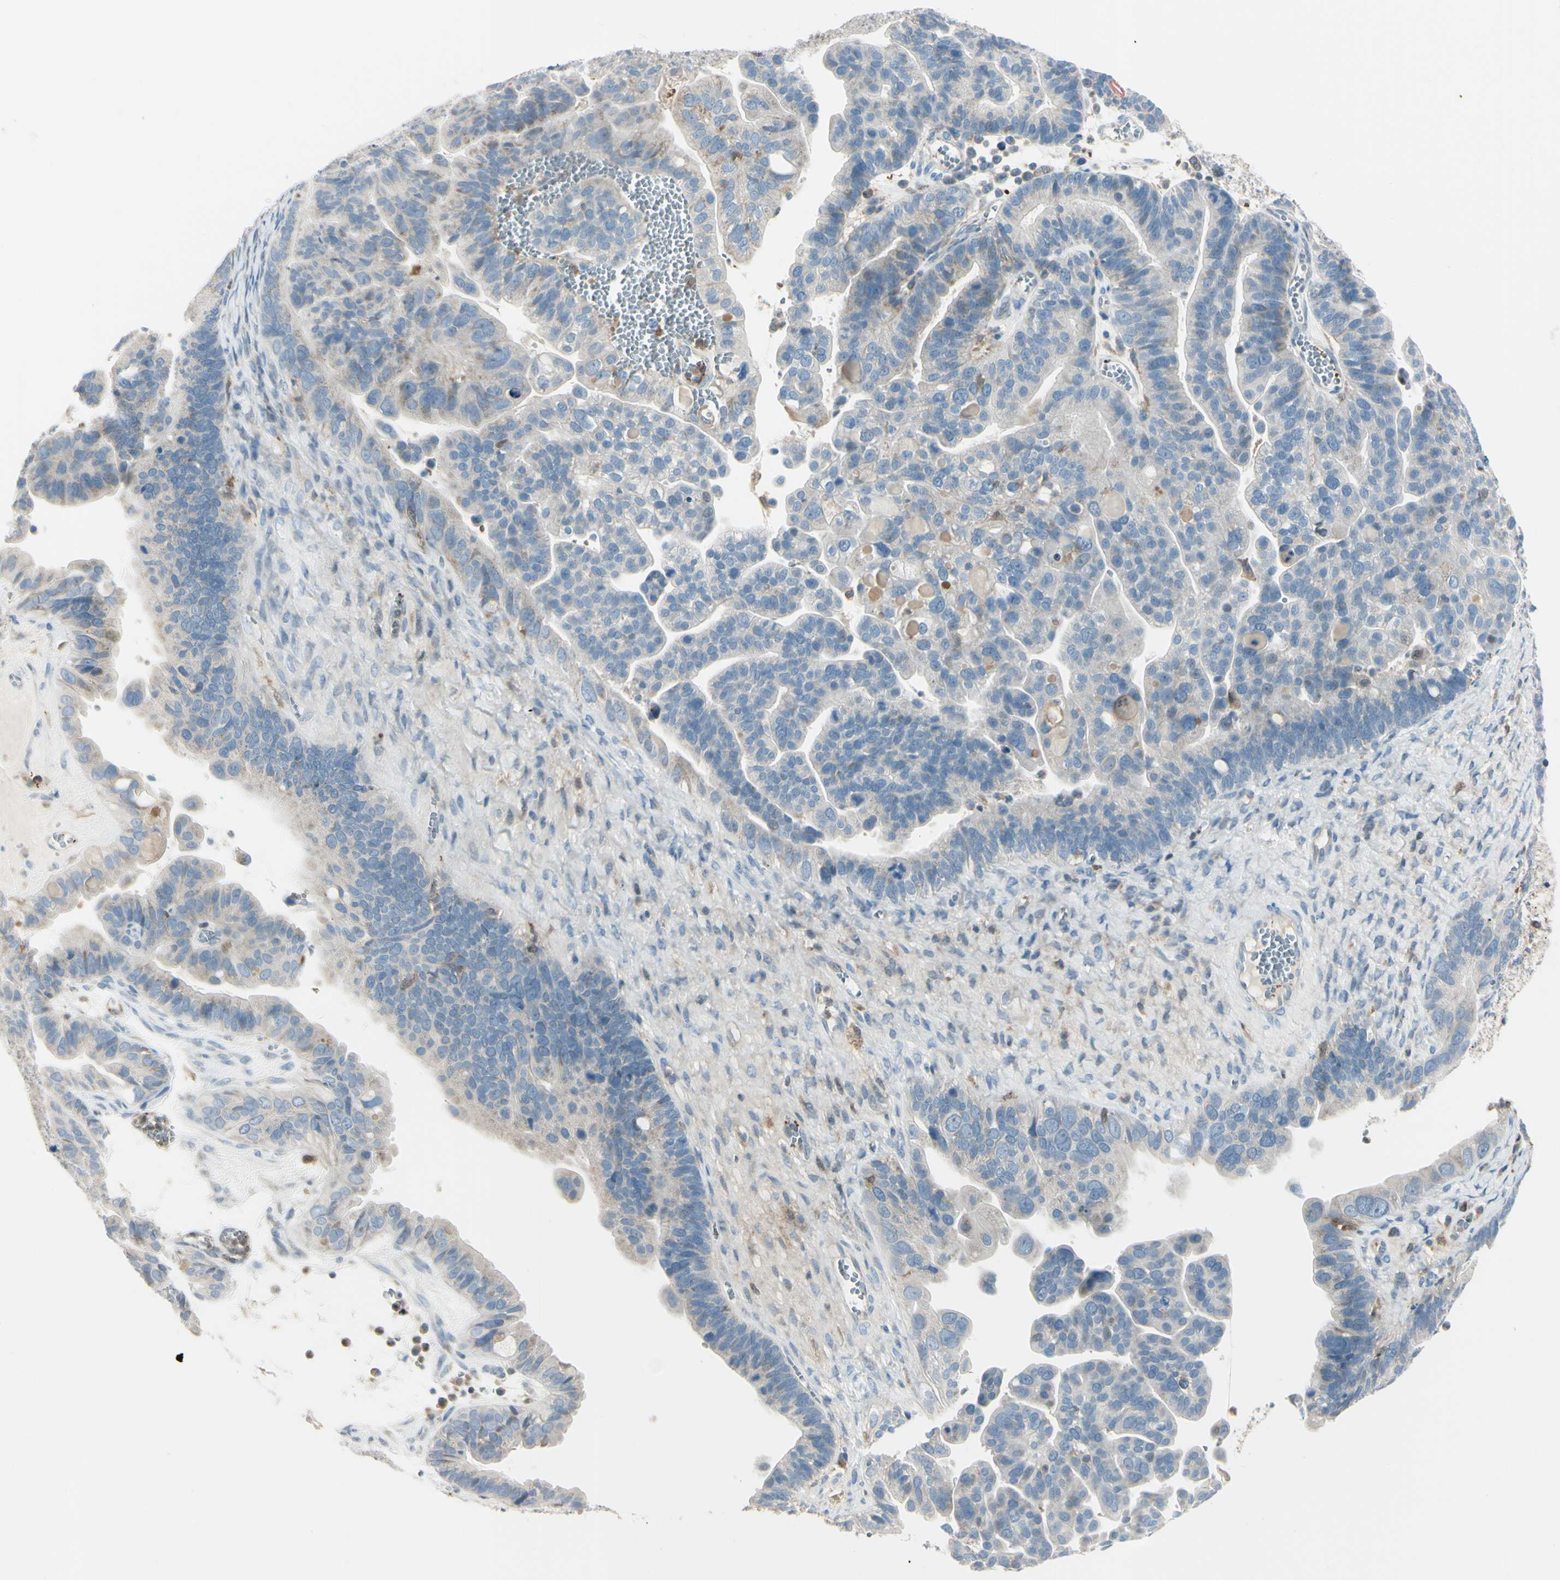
{"staining": {"intensity": "weak", "quantity": ">75%", "location": "cytoplasmic/membranous"}, "tissue": "ovarian cancer", "cell_type": "Tumor cells", "image_type": "cancer", "snomed": [{"axis": "morphology", "description": "Cystadenocarcinoma, serous, NOS"}, {"axis": "topography", "description": "Ovary"}], "caption": "Immunohistochemical staining of ovarian cancer (serous cystadenocarcinoma) displays weak cytoplasmic/membranous protein staining in approximately >75% of tumor cells.", "gene": "CYRIB", "patient": {"sex": "female", "age": 56}}